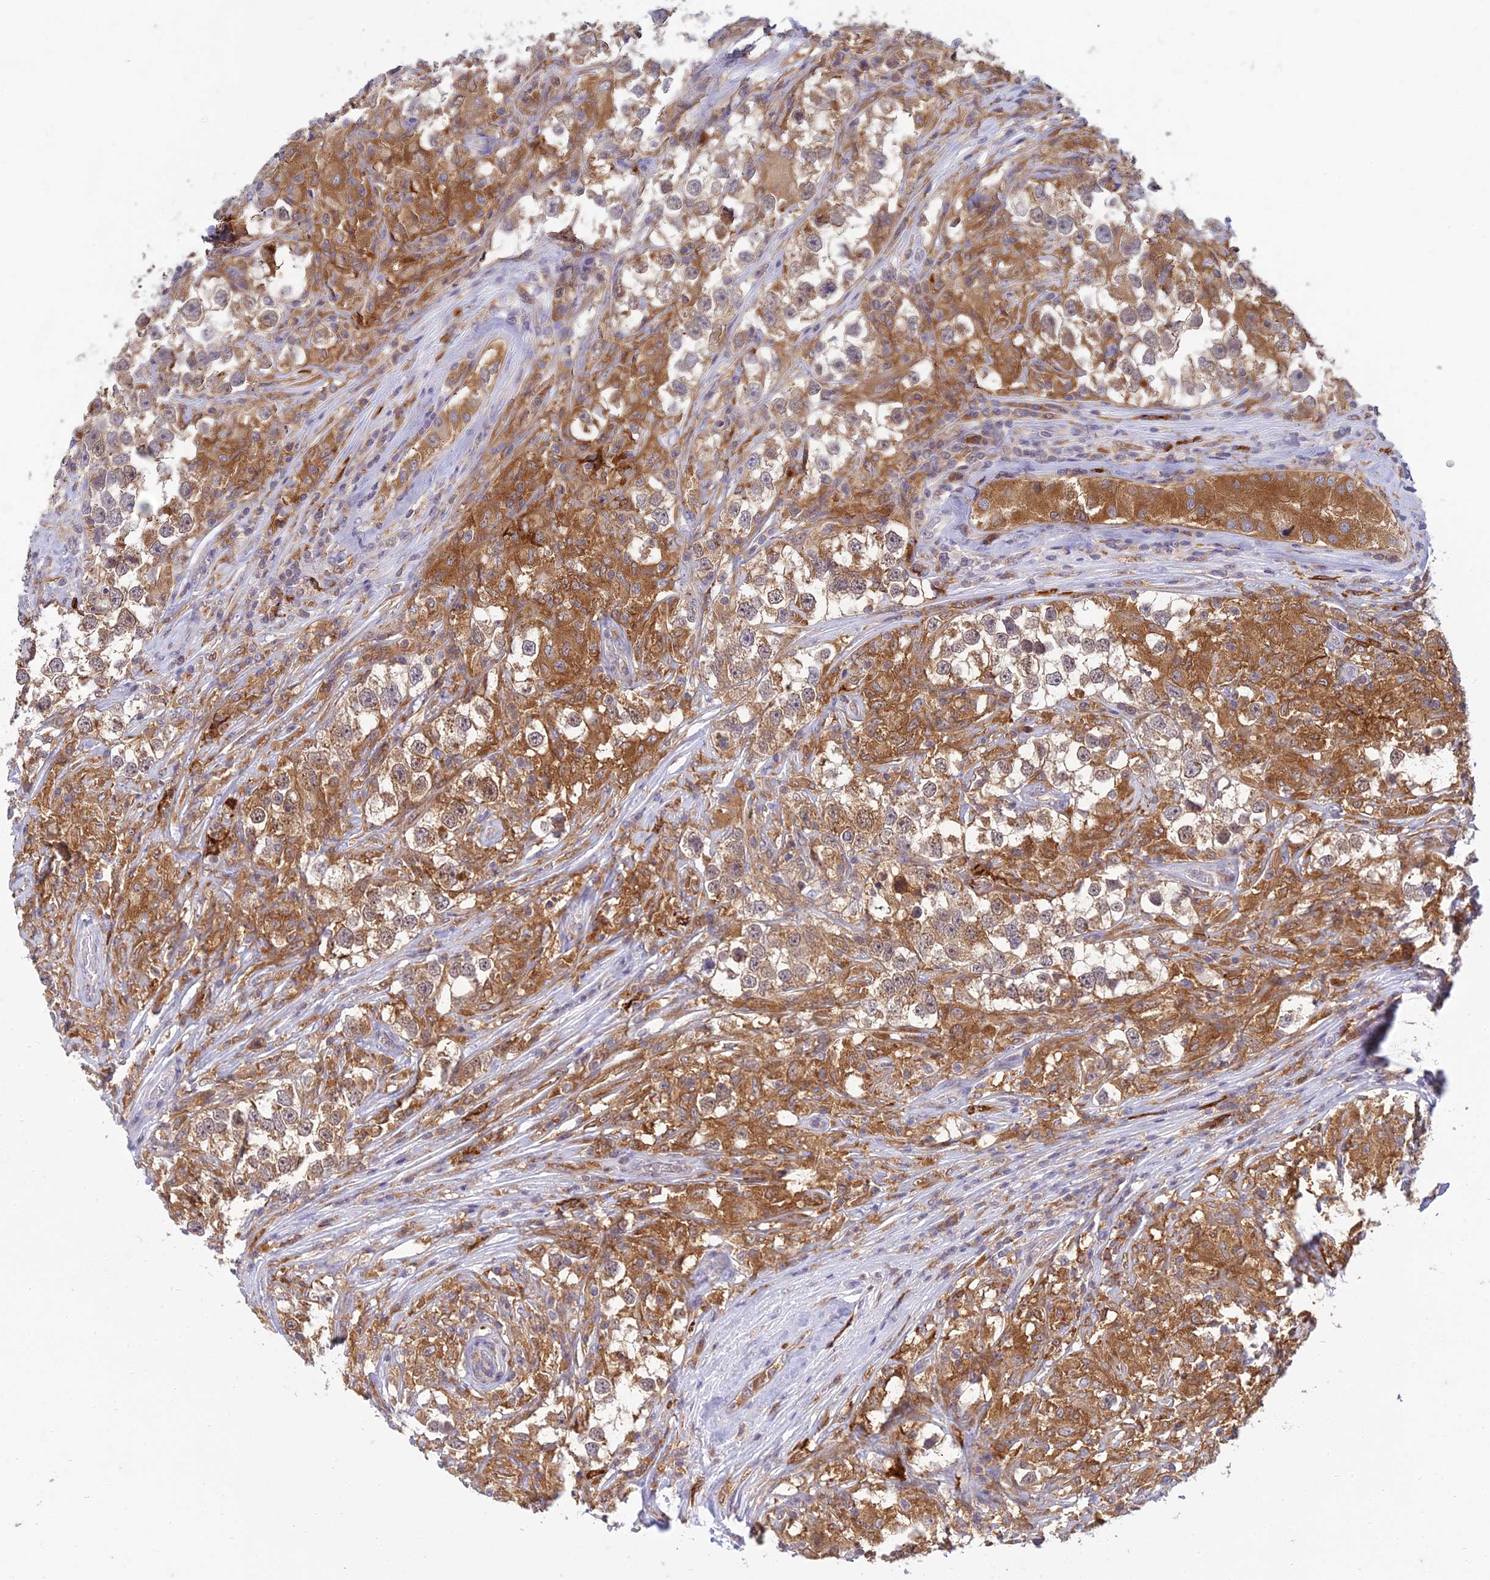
{"staining": {"intensity": "weak", "quantity": ">75%", "location": "cytoplasmic/membranous"}, "tissue": "testis cancer", "cell_type": "Tumor cells", "image_type": "cancer", "snomed": [{"axis": "morphology", "description": "Seminoma, NOS"}, {"axis": "topography", "description": "Testis"}], "caption": "Tumor cells display weak cytoplasmic/membranous expression in approximately >75% of cells in testis seminoma. Immunohistochemistry stains the protein of interest in brown and the nuclei are stained blue.", "gene": "UBE2G1", "patient": {"sex": "male", "age": 46}}